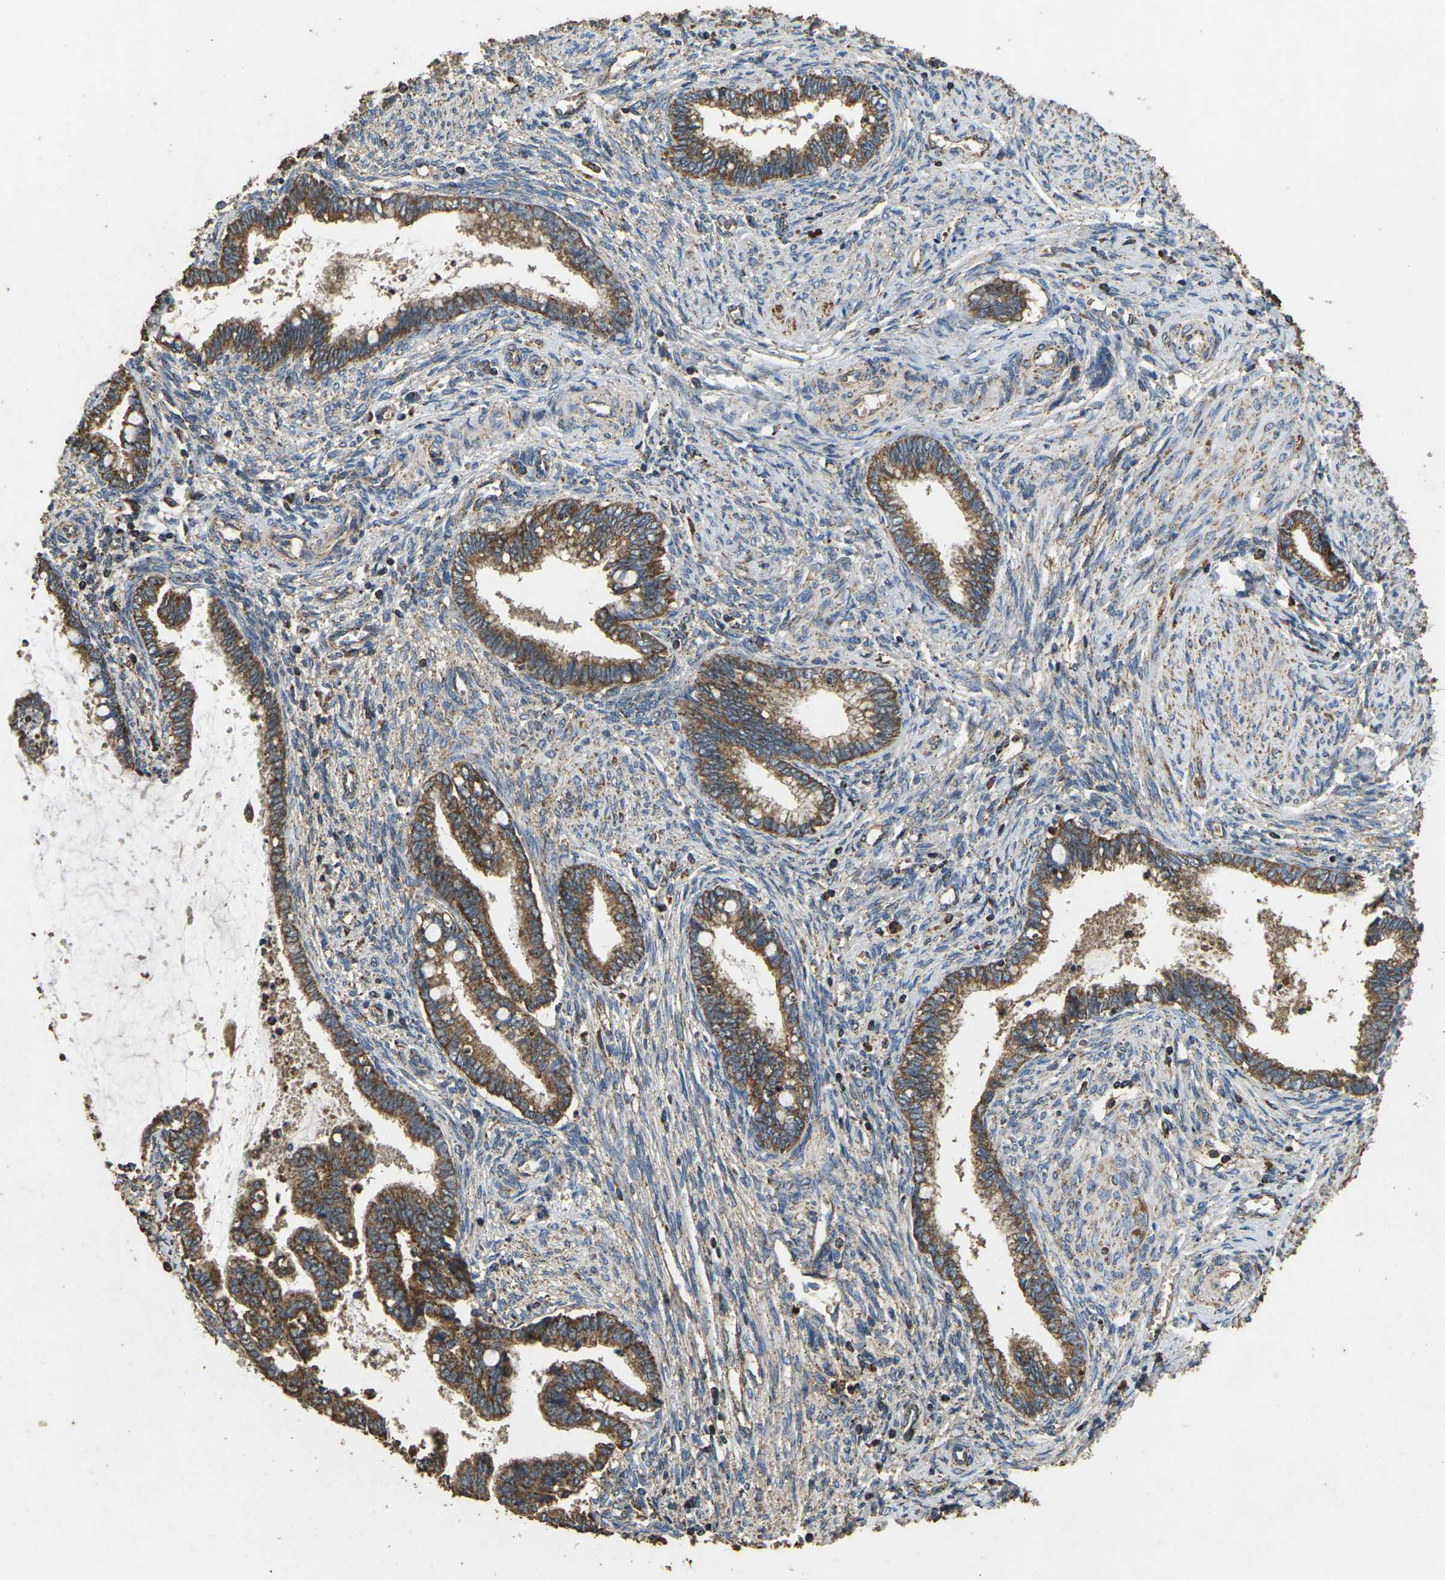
{"staining": {"intensity": "moderate", "quantity": ">75%", "location": "cytoplasmic/membranous"}, "tissue": "cervical cancer", "cell_type": "Tumor cells", "image_type": "cancer", "snomed": [{"axis": "morphology", "description": "Adenocarcinoma, NOS"}, {"axis": "topography", "description": "Cervix"}], "caption": "The micrograph exhibits staining of adenocarcinoma (cervical), revealing moderate cytoplasmic/membranous protein staining (brown color) within tumor cells.", "gene": "MAPK11", "patient": {"sex": "female", "age": 44}}